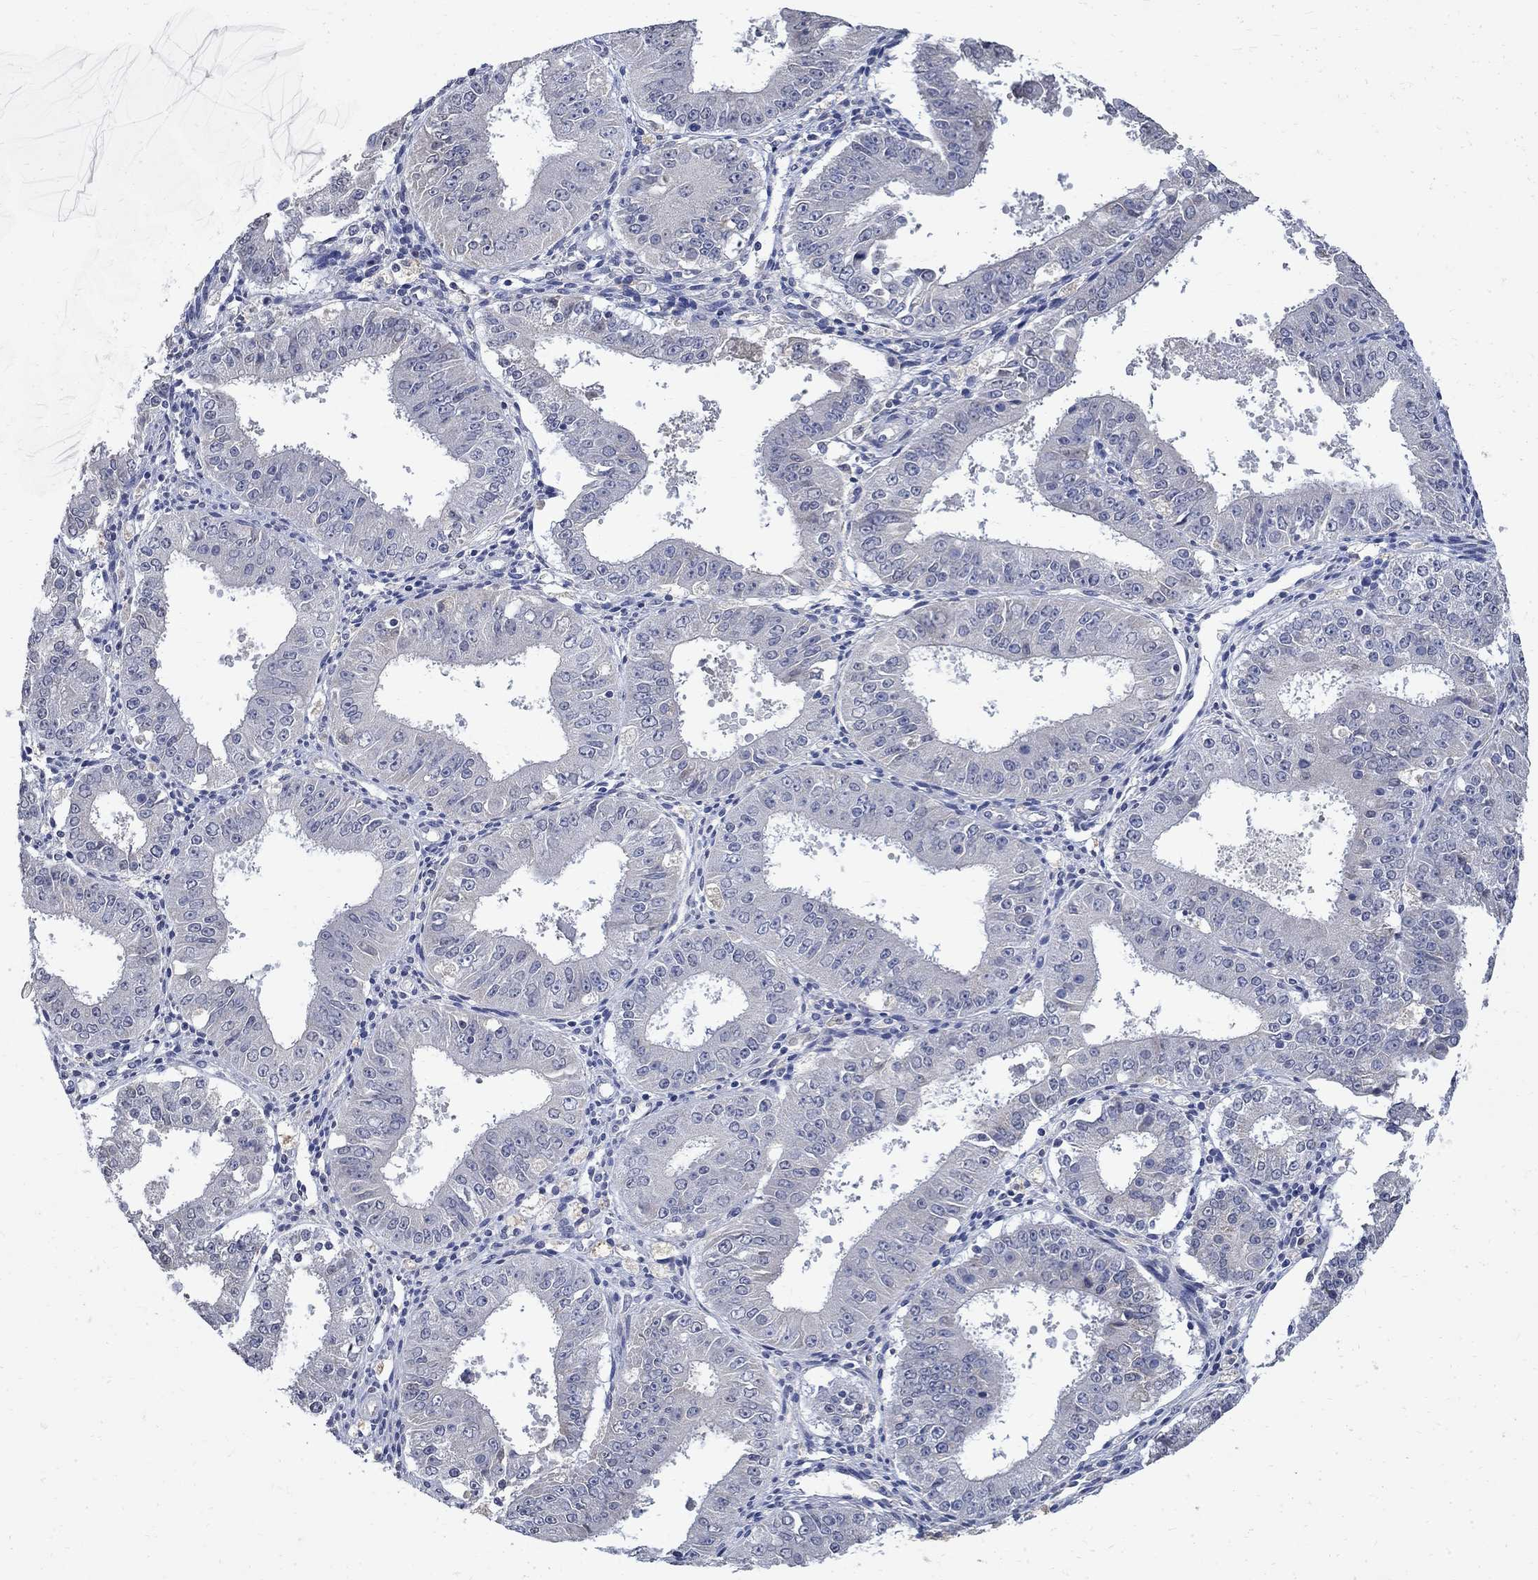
{"staining": {"intensity": "negative", "quantity": "none", "location": "none"}, "tissue": "ovarian cancer", "cell_type": "Tumor cells", "image_type": "cancer", "snomed": [{"axis": "morphology", "description": "Carcinoma, endometroid"}, {"axis": "topography", "description": "Ovary"}], "caption": "Ovarian cancer stained for a protein using immunohistochemistry (IHC) exhibits no positivity tumor cells.", "gene": "TMEM169", "patient": {"sex": "female", "age": 42}}